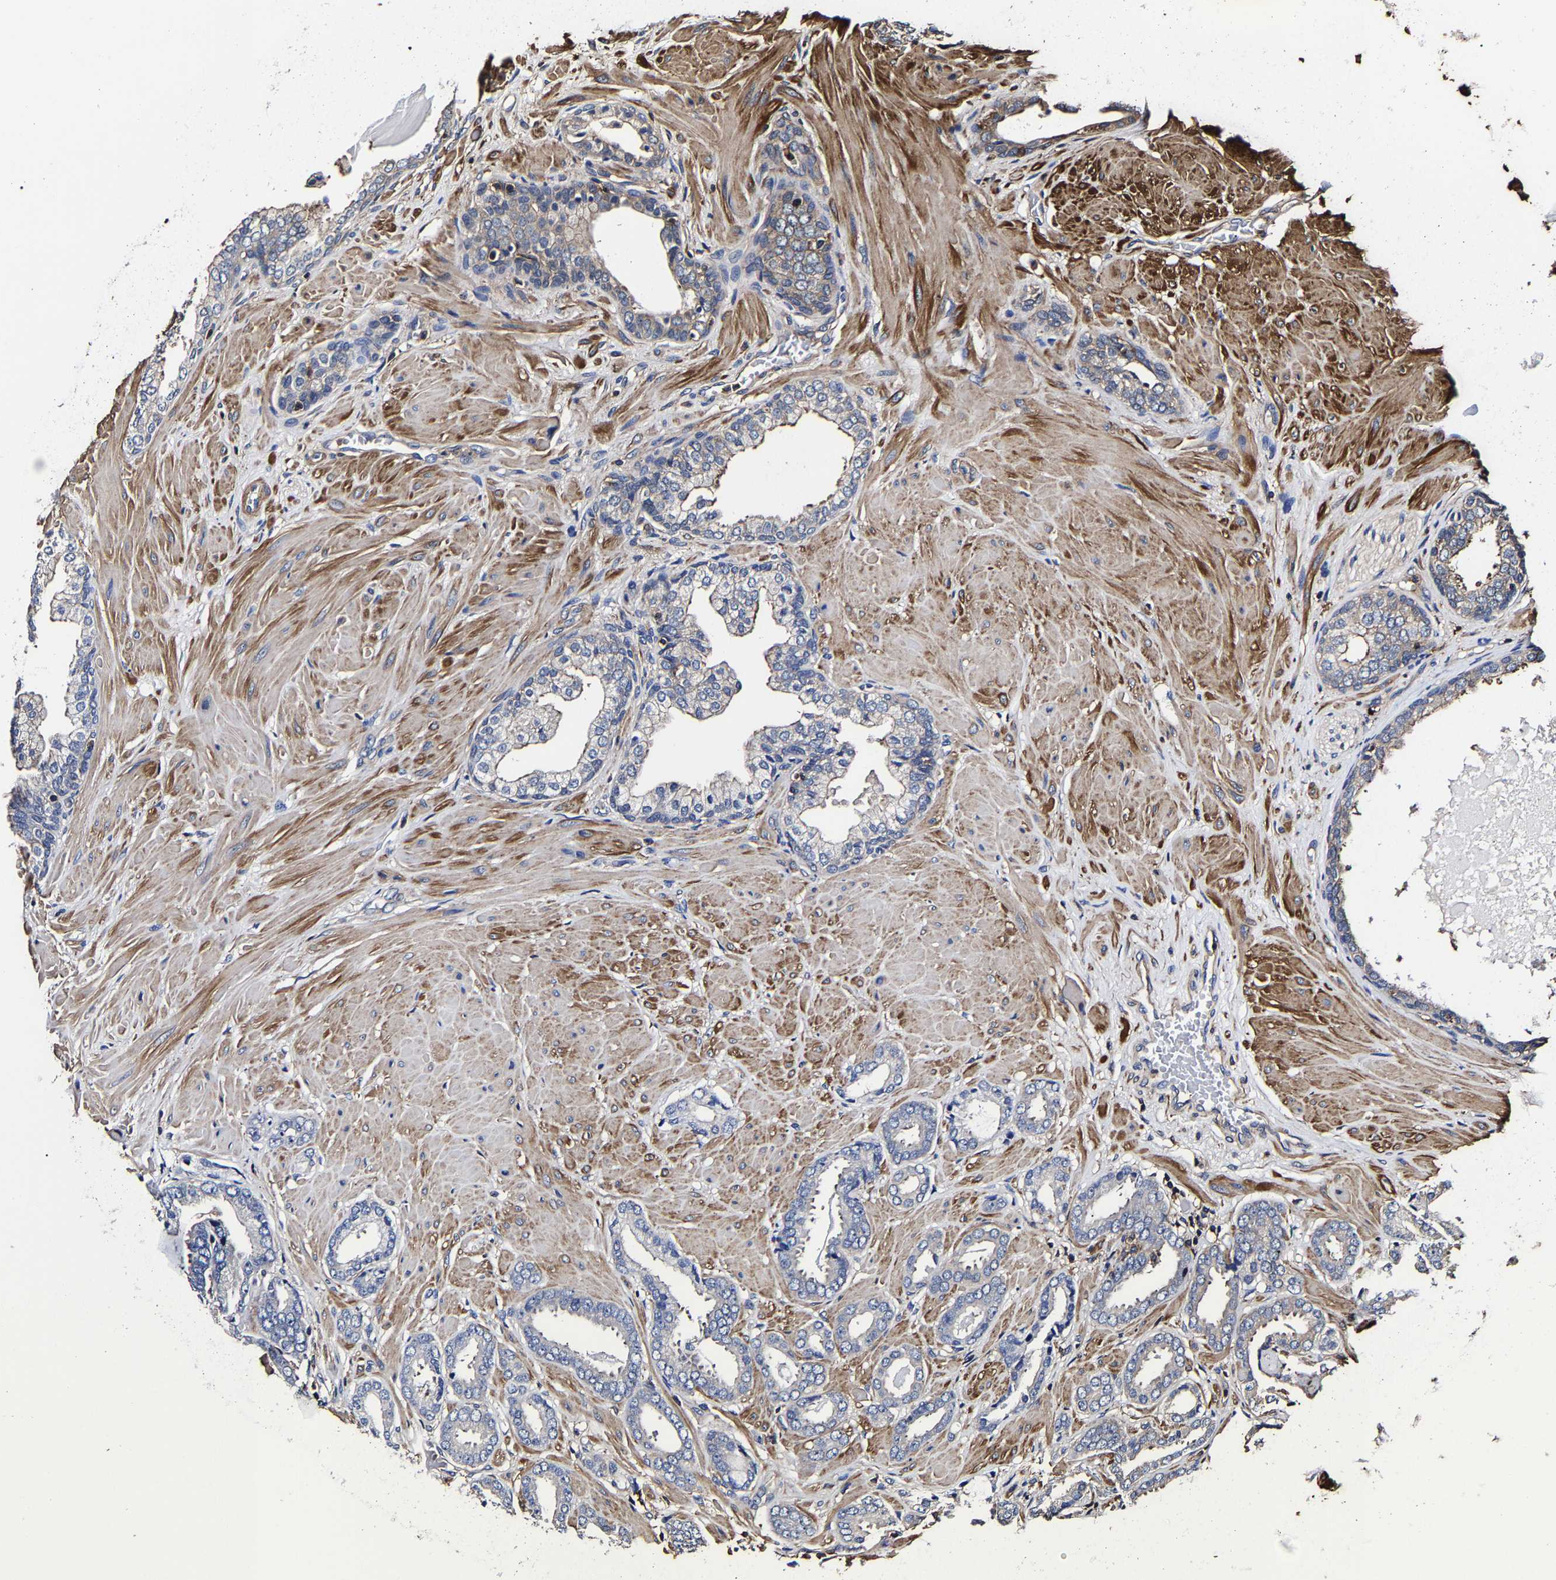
{"staining": {"intensity": "negative", "quantity": "none", "location": "none"}, "tissue": "prostate cancer", "cell_type": "Tumor cells", "image_type": "cancer", "snomed": [{"axis": "morphology", "description": "Adenocarcinoma, Low grade"}, {"axis": "topography", "description": "Prostate"}], "caption": "A high-resolution photomicrograph shows immunohistochemistry staining of low-grade adenocarcinoma (prostate), which demonstrates no significant positivity in tumor cells.", "gene": "SSH3", "patient": {"sex": "male", "age": 53}}